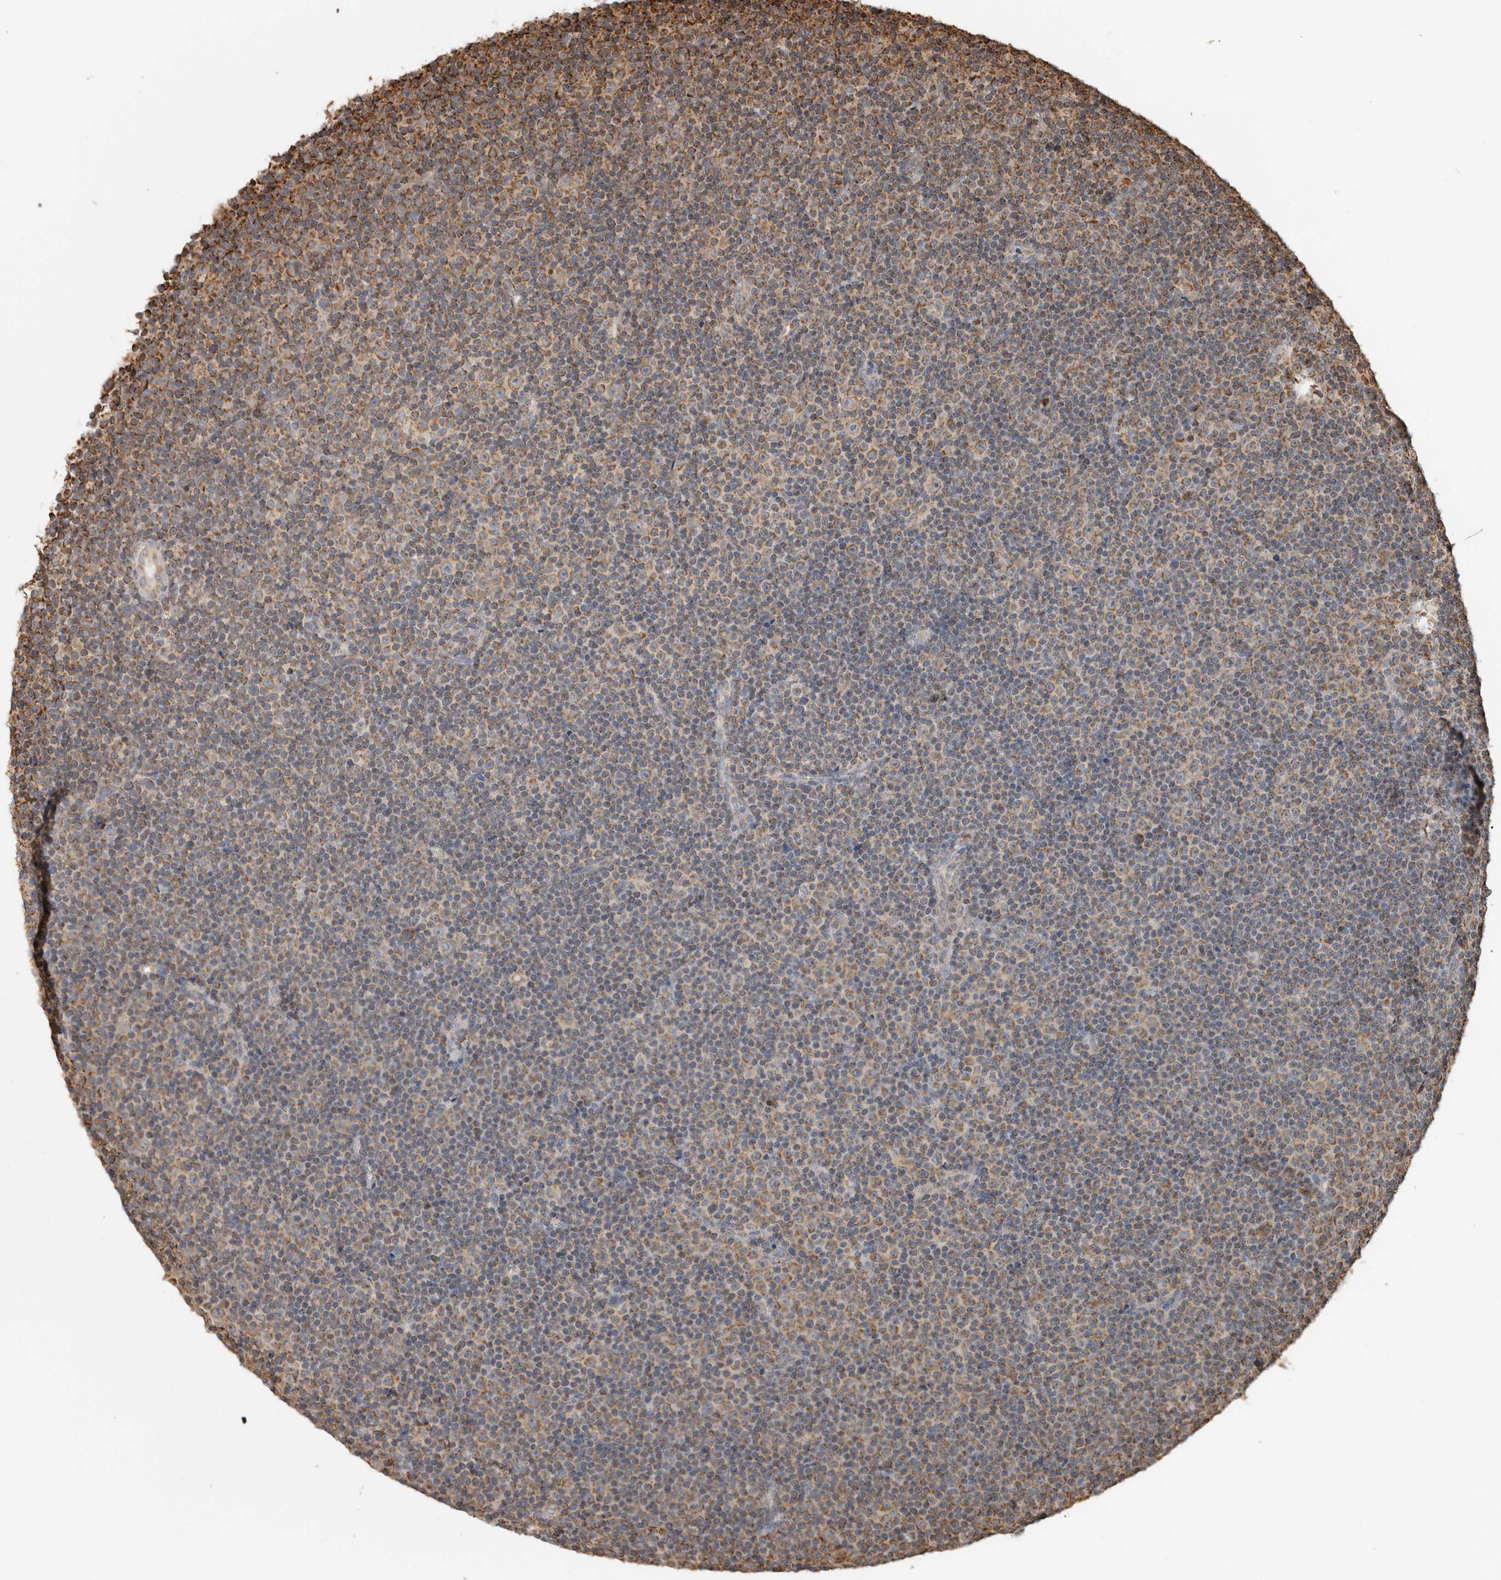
{"staining": {"intensity": "moderate", "quantity": ">75%", "location": "cytoplasmic/membranous"}, "tissue": "lymphoma", "cell_type": "Tumor cells", "image_type": "cancer", "snomed": [{"axis": "morphology", "description": "Malignant lymphoma, non-Hodgkin's type, Low grade"}, {"axis": "topography", "description": "Lymph node"}], "caption": "High-power microscopy captured an immunohistochemistry histopathology image of malignant lymphoma, non-Hodgkin's type (low-grade), revealing moderate cytoplasmic/membranous staining in approximately >75% of tumor cells. (Stains: DAB (3,3'-diaminobenzidine) in brown, nuclei in blue, Microscopy: brightfield microscopy at high magnification).", "gene": "GCNT2", "patient": {"sex": "female", "age": 67}}